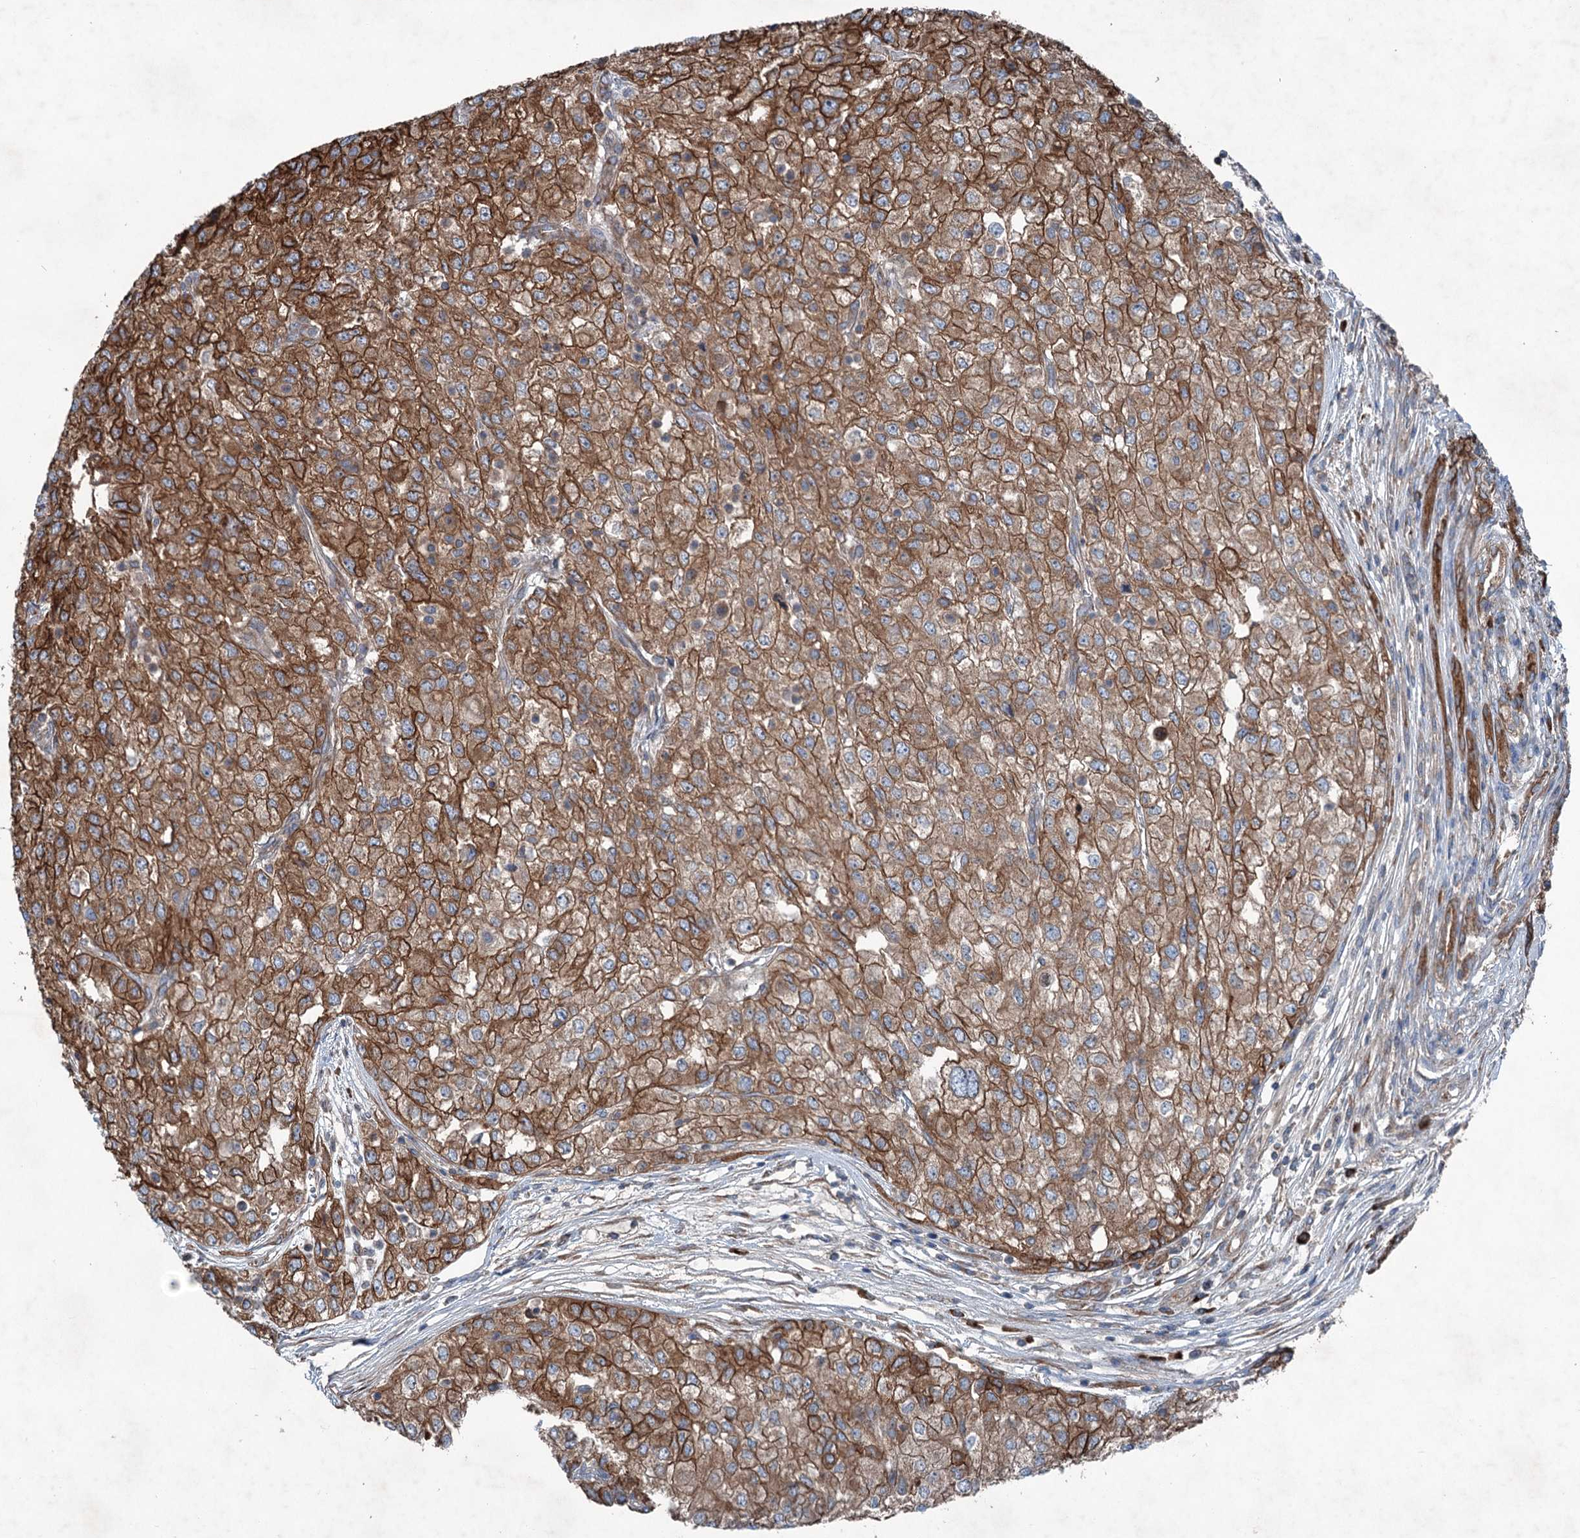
{"staining": {"intensity": "strong", "quantity": ">75%", "location": "cytoplasmic/membranous"}, "tissue": "renal cancer", "cell_type": "Tumor cells", "image_type": "cancer", "snomed": [{"axis": "morphology", "description": "Adenocarcinoma, NOS"}, {"axis": "topography", "description": "Kidney"}], "caption": "DAB immunohistochemical staining of human renal cancer (adenocarcinoma) exhibits strong cytoplasmic/membranous protein positivity in about >75% of tumor cells.", "gene": "CALCOCO1", "patient": {"sex": "female", "age": 54}}